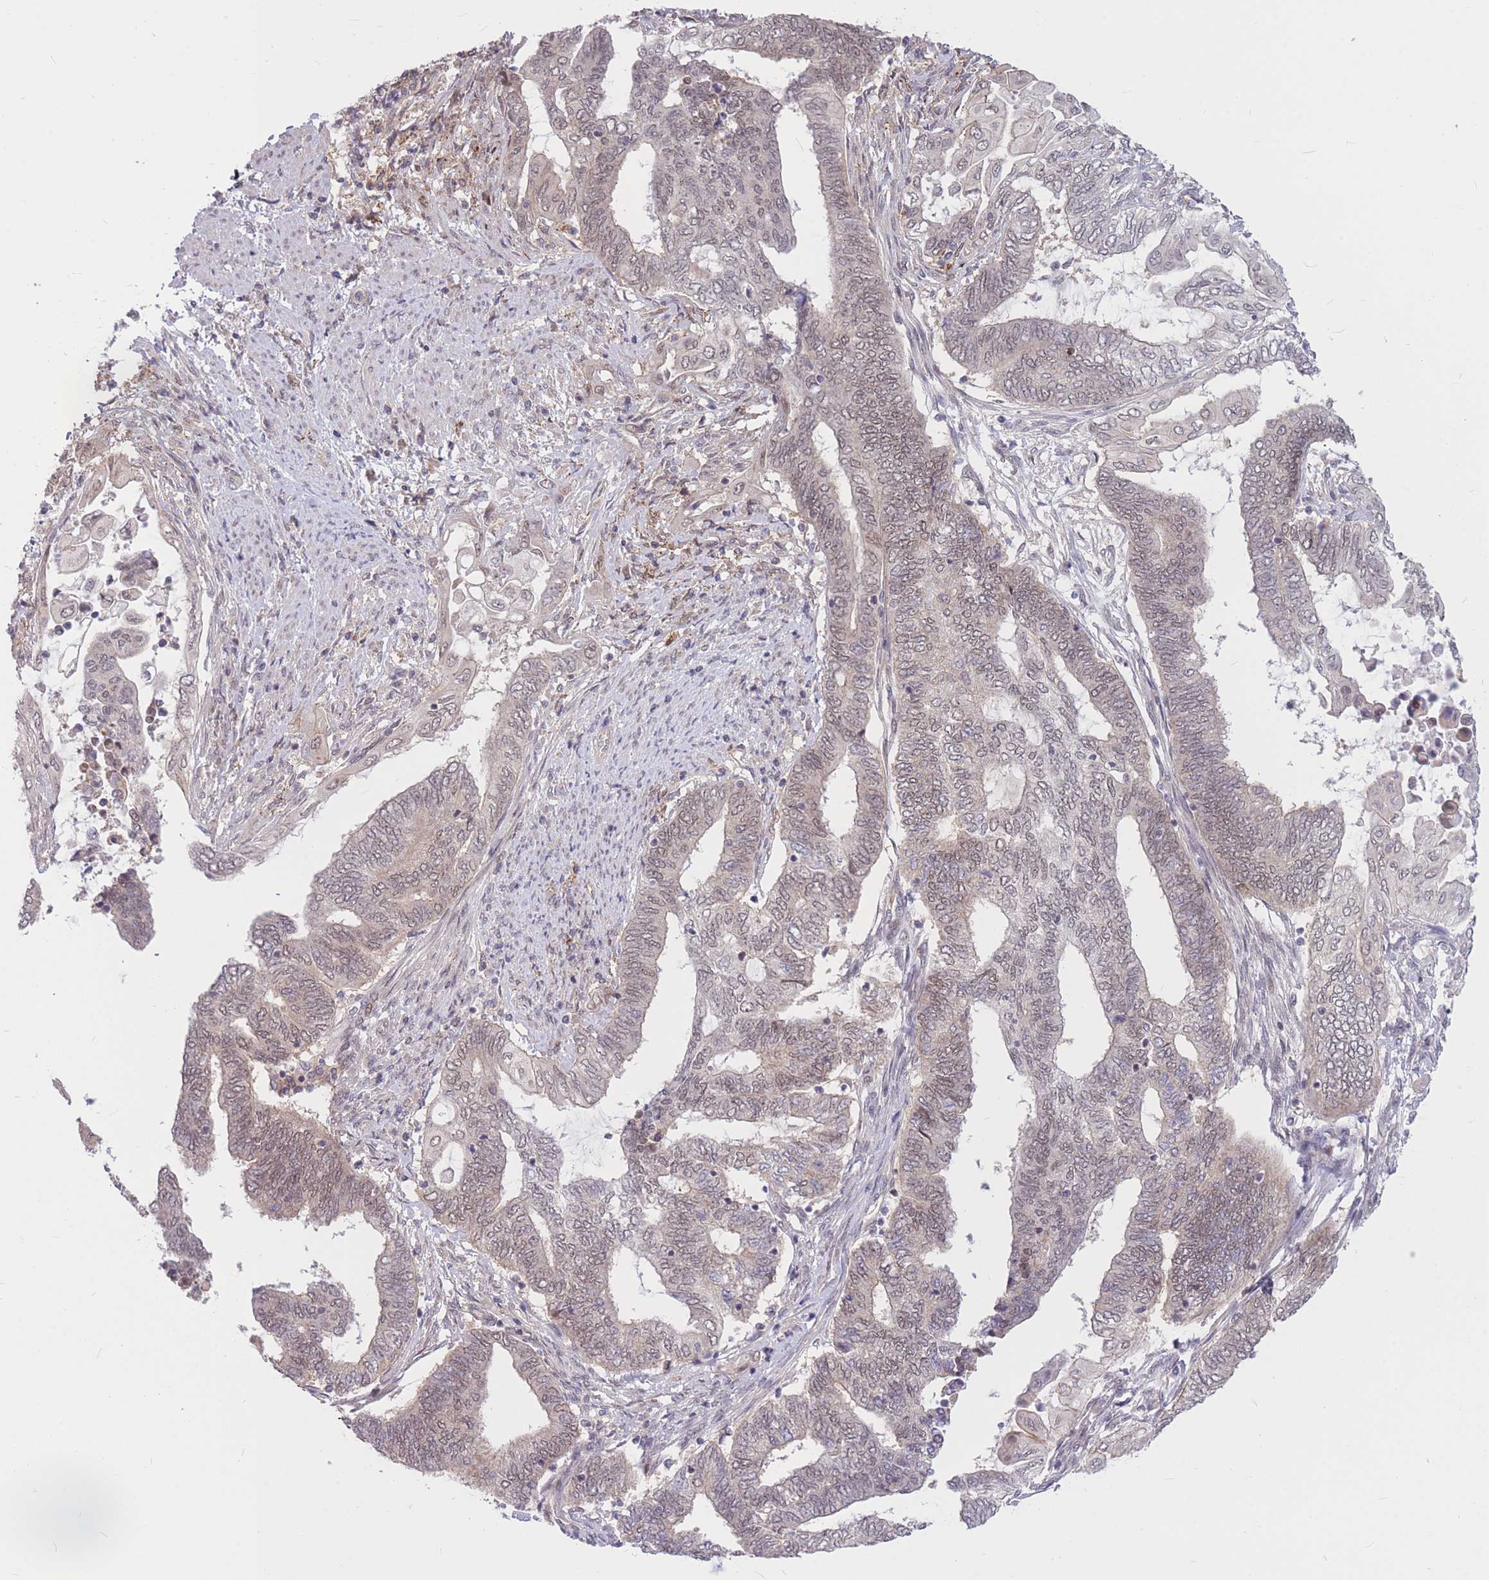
{"staining": {"intensity": "weak", "quantity": "<25%", "location": "nuclear"}, "tissue": "endometrial cancer", "cell_type": "Tumor cells", "image_type": "cancer", "snomed": [{"axis": "morphology", "description": "Adenocarcinoma, NOS"}, {"axis": "topography", "description": "Uterus"}, {"axis": "topography", "description": "Endometrium"}], "caption": "Tumor cells are negative for protein expression in human endometrial cancer (adenocarcinoma).", "gene": "TCF20", "patient": {"sex": "female", "age": 70}}